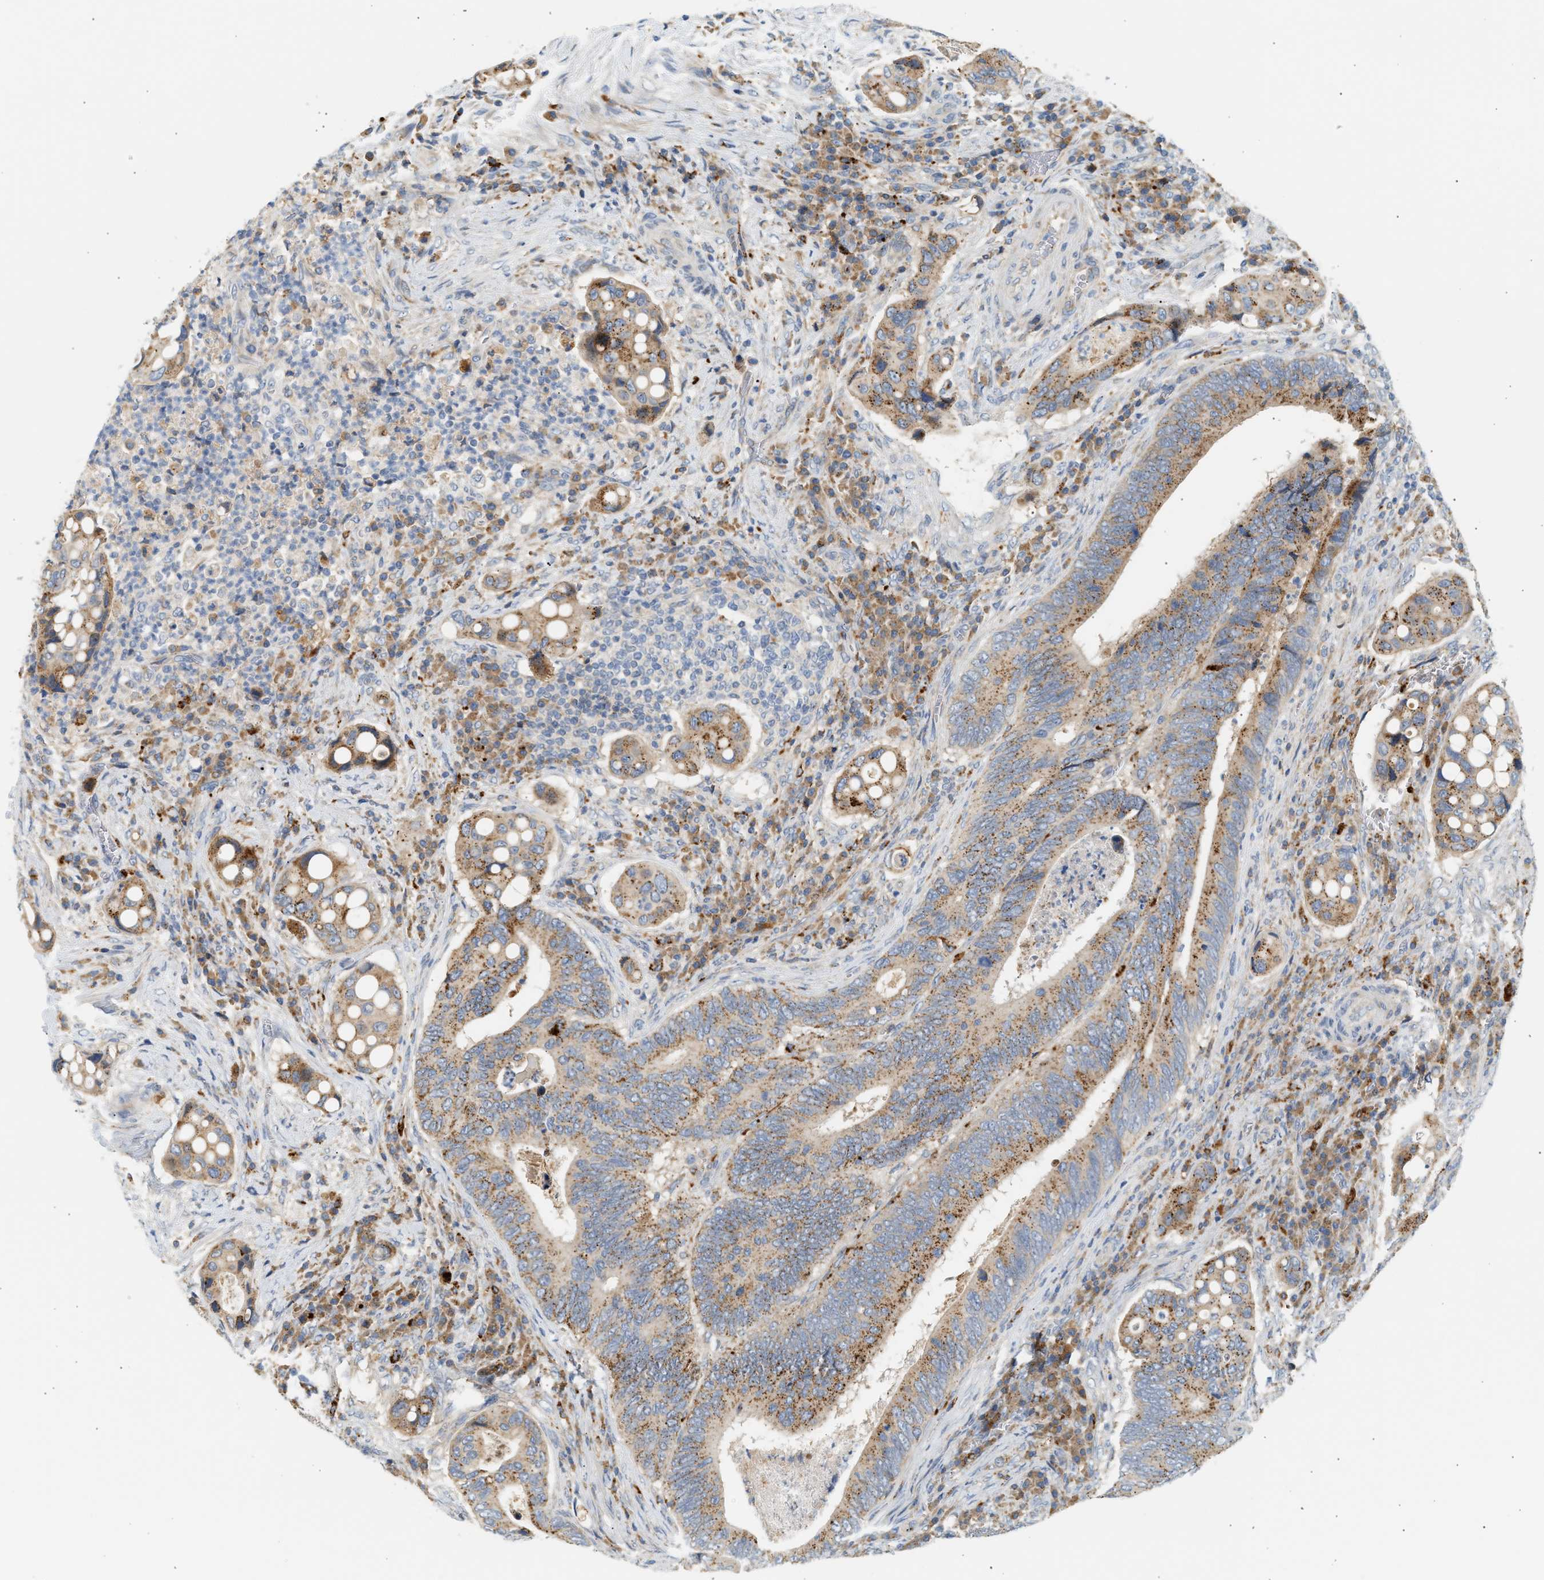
{"staining": {"intensity": "moderate", "quantity": ">75%", "location": "cytoplasmic/membranous"}, "tissue": "colorectal cancer", "cell_type": "Tumor cells", "image_type": "cancer", "snomed": [{"axis": "morphology", "description": "Inflammation, NOS"}, {"axis": "morphology", "description": "Adenocarcinoma, NOS"}, {"axis": "topography", "description": "Colon"}], "caption": "A histopathology image of human colorectal cancer stained for a protein demonstrates moderate cytoplasmic/membranous brown staining in tumor cells.", "gene": "ENTHD1", "patient": {"sex": "male", "age": 72}}